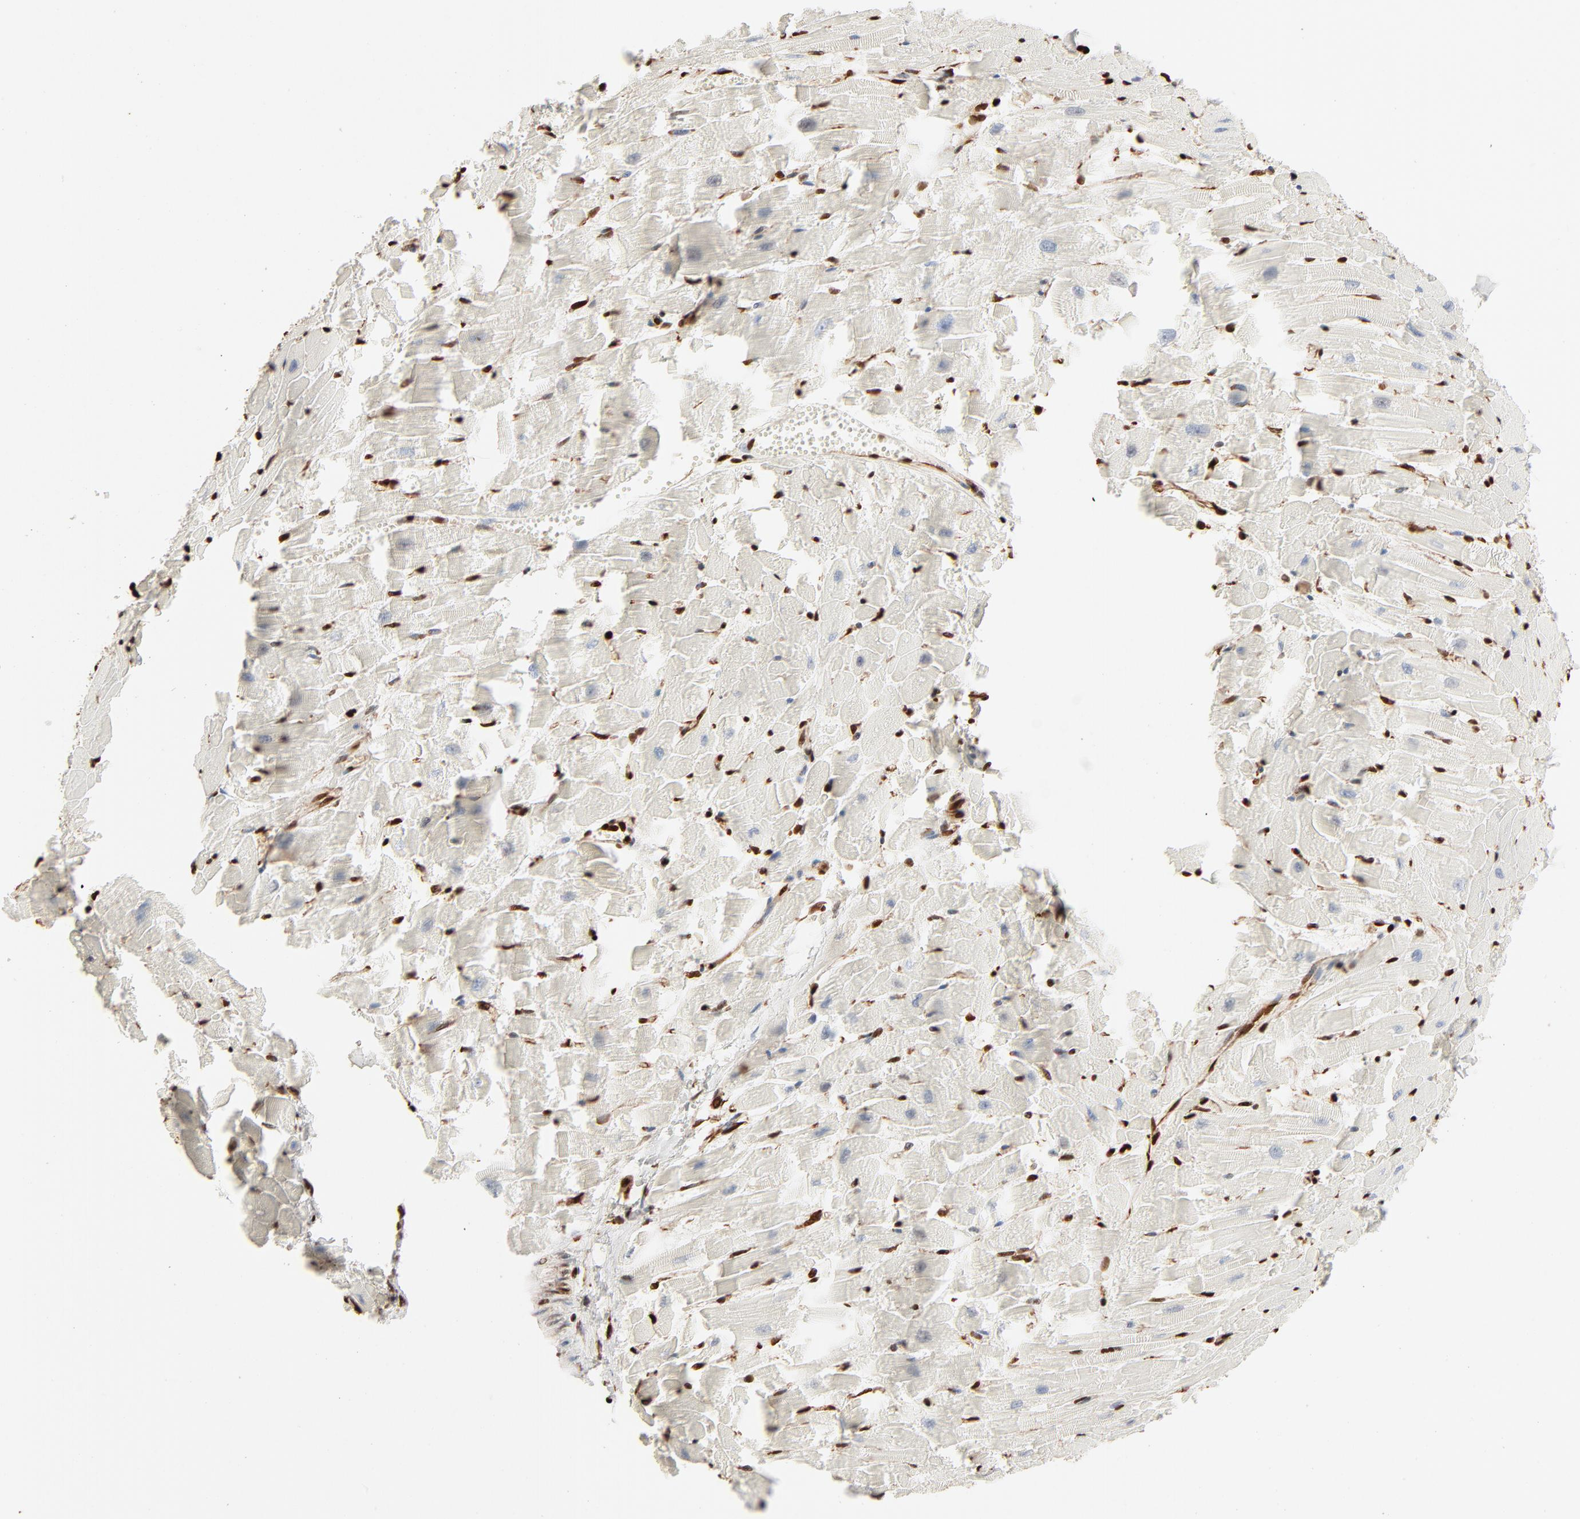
{"staining": {"intensity": "strong", "quantity": ">75%", "location": "nuclear"}, "tissue": "heart muscle", "cell_type": "Cardiomyocytes", "image_type": "normal", "snomed": [{"axis": "morphology", "description": "Normal tissue, NOS"}, {"axis": "topography", "description": "Heart"}], "caption": "Protein analysis of unremarkable heart muscle shows strong nuclear positivity in about >75% of cardiomyocytes. Ihc stains the protein in brown and the nuclei are stained blue.", "gene": "HMGB1", "patient": {"sex": "female", "age": 19}}